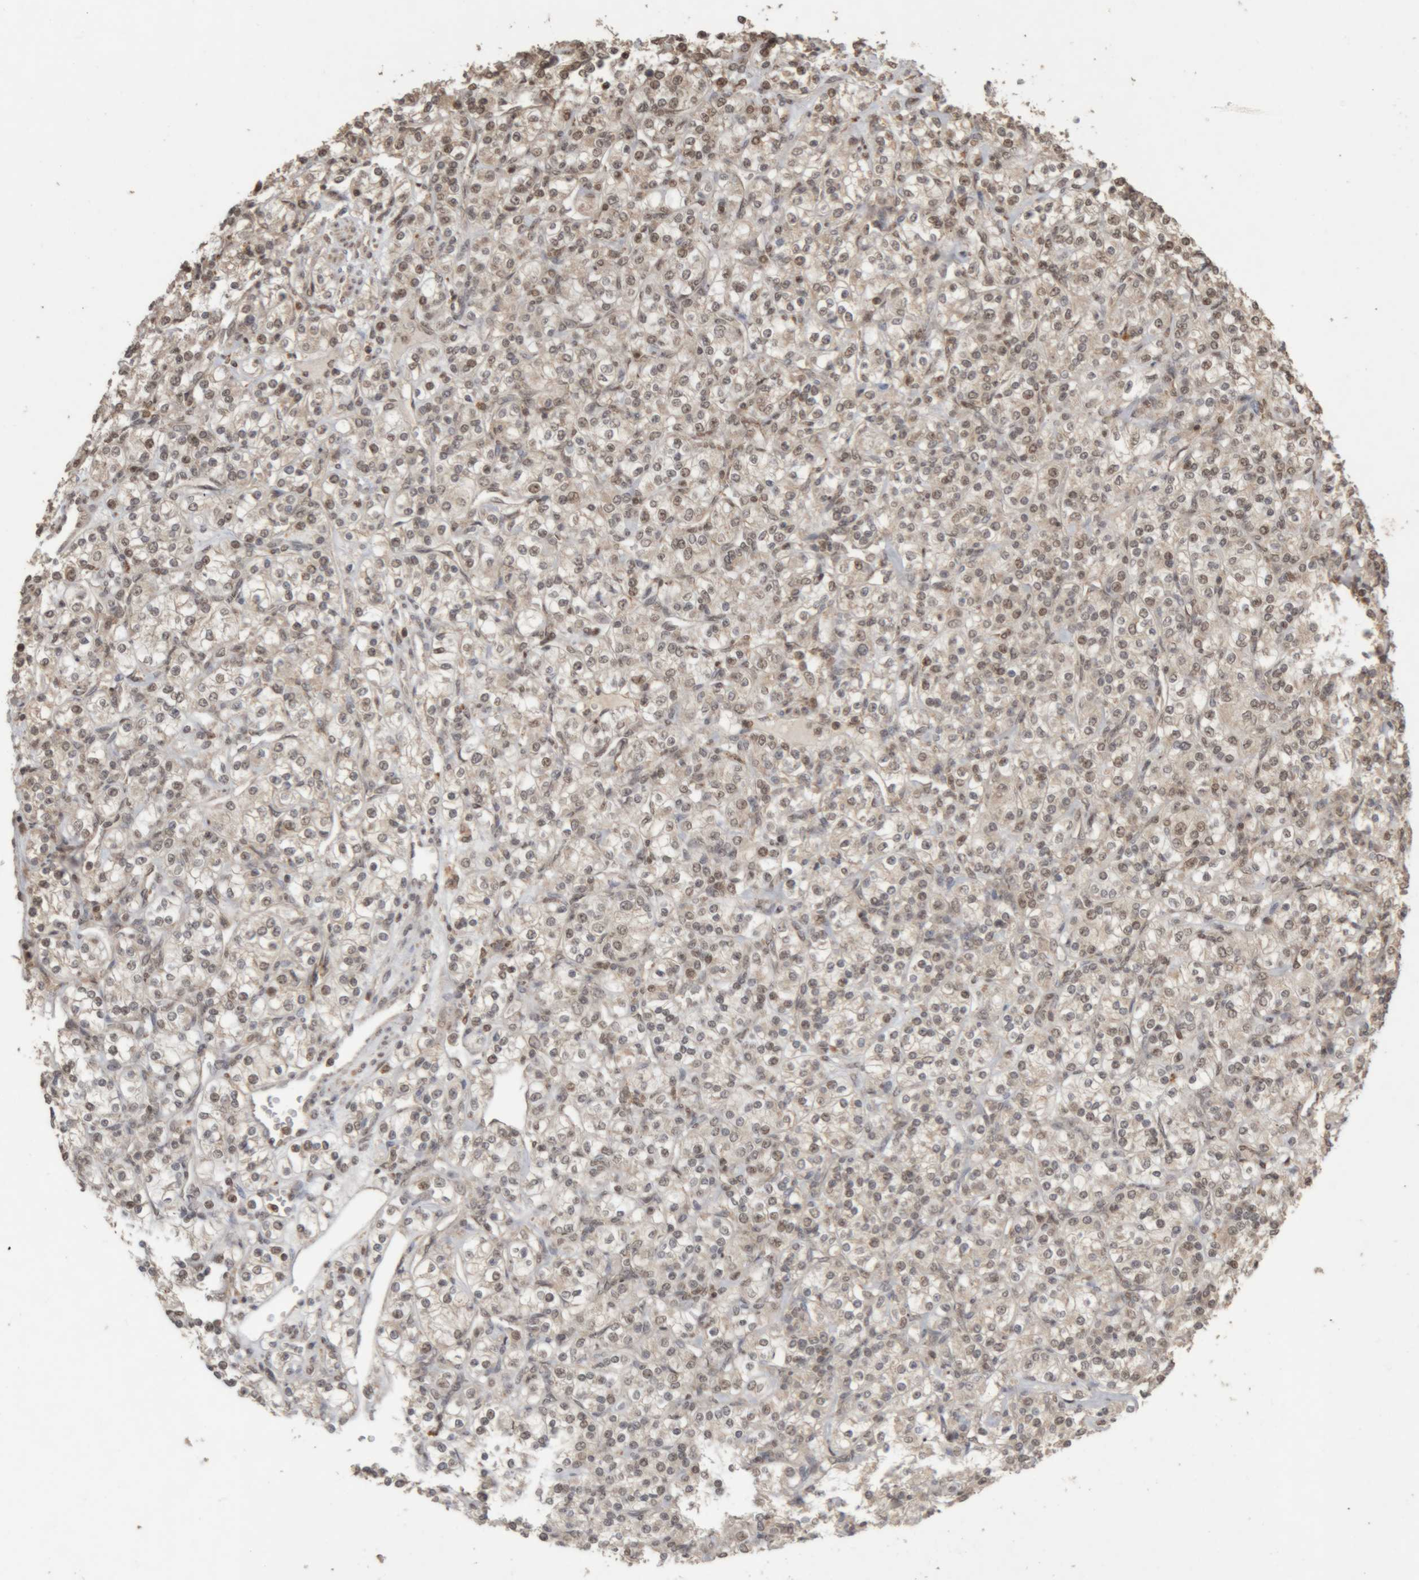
{"staining": {"intensity": "weak", "quantity": "25%-75%", "location": "nuclear"}, "tissue": "renal cancer", "cell_type": "Tumor cells", "image_type": "cancer", "snomed": [{"axis": "morphology", "description": "Adenocarcinoma, NOS"}, {"axis": "topography", "description": "Kidney"}], "caption": "This is a photomicrograph of immunohistochemistry staining of renal cancer (adenocarcinoma), which shows weak expression in the nuclear of tumor cells.", "gene": "KEAP1", "patient": {"sex": "male", "age": 77}}